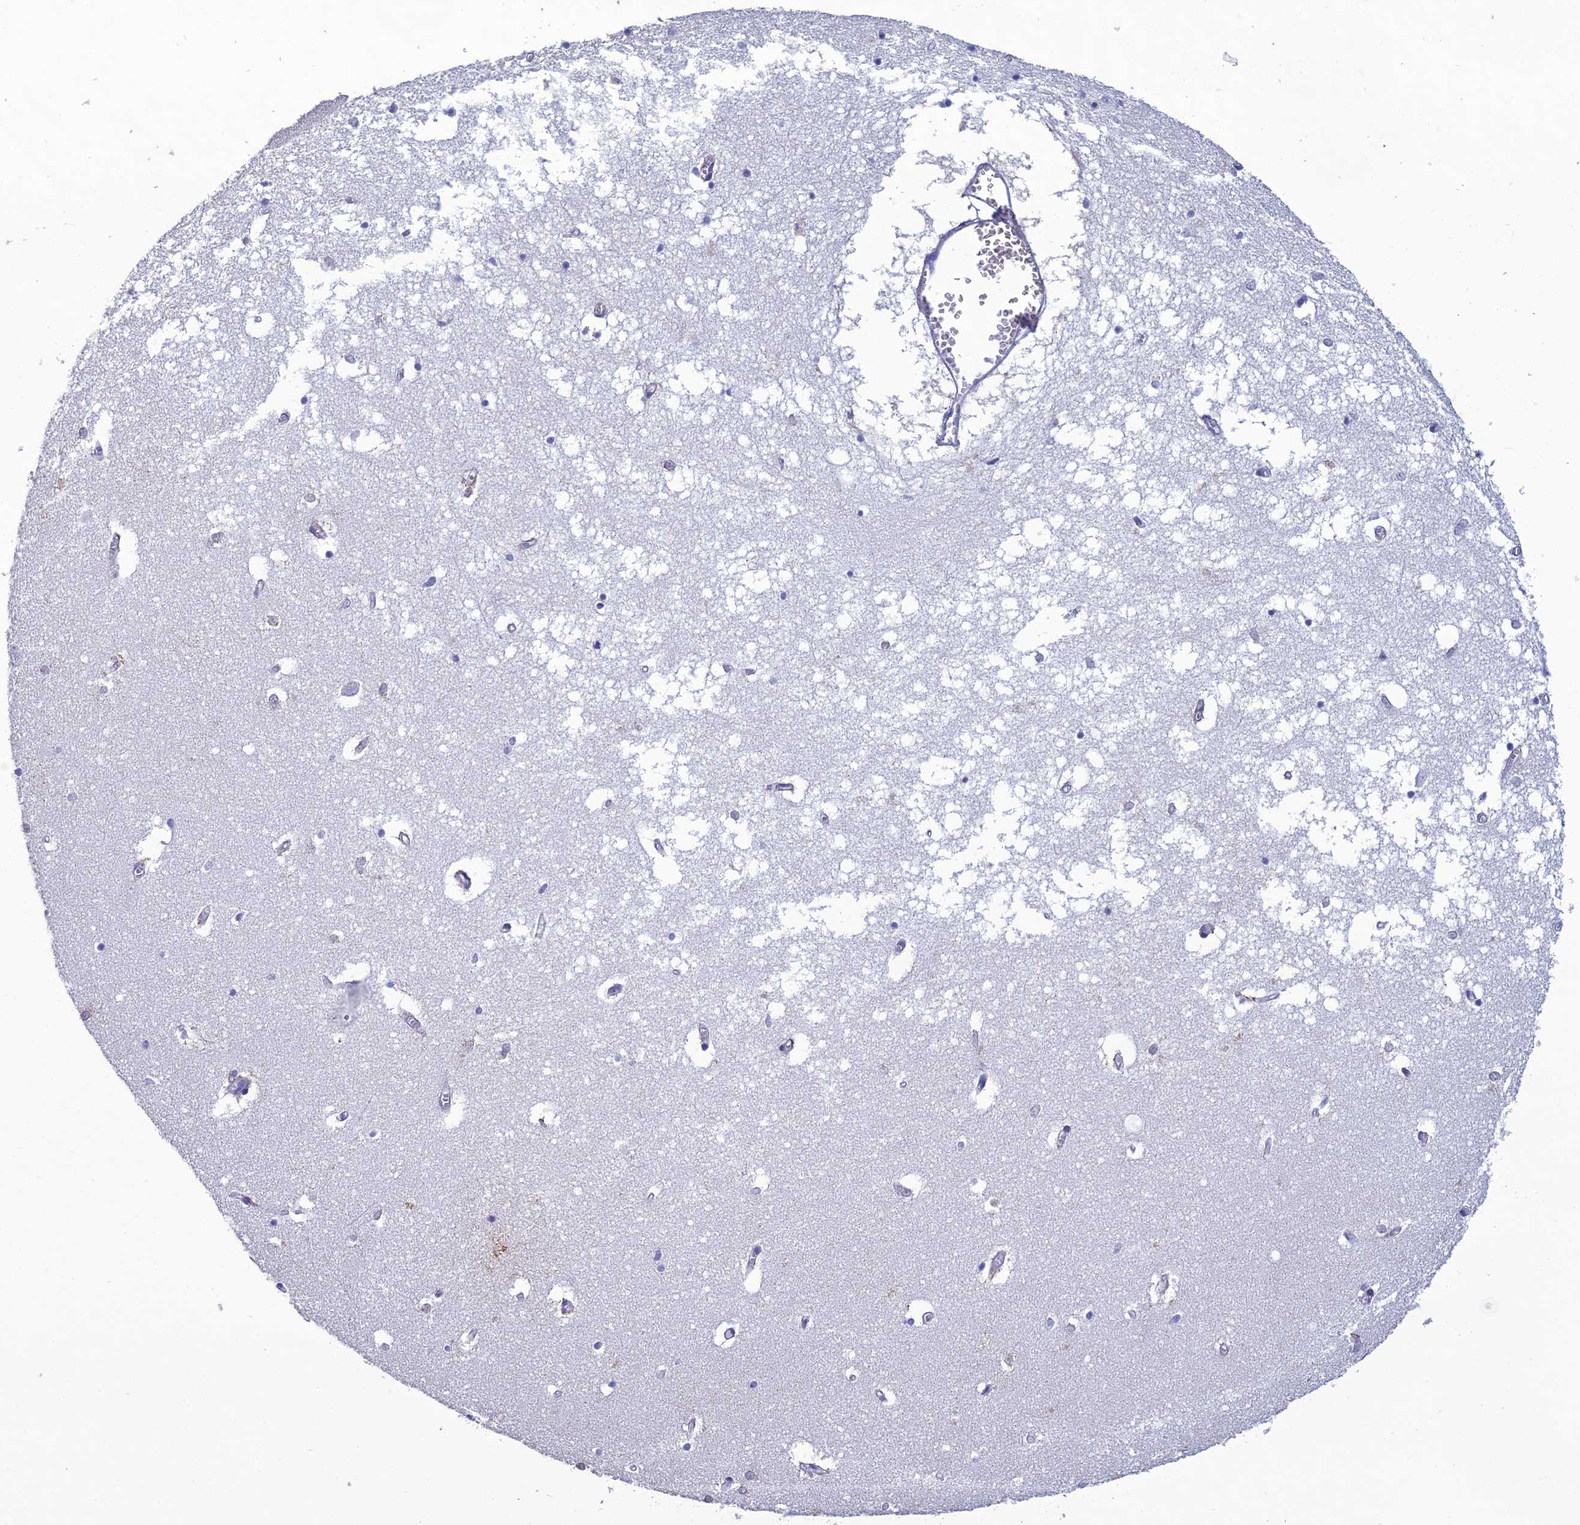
{"staining": {"intensity": "negative", "quantity": "none", "location": "none"}, "tissue": "hippocampus", "cell_type": "Glial cells", "image_type": "normal", "snomed": [{"axis": "morphology", "description": "Normal tissue, NOS"}, {"axis": "topography", "description": "Hippocampus"}], "caption": "A high-resolution micrograph shows immunohistochemistry staining of benign hippocampus, which displays no significant expression in glial cells.", "gene": "OR56B1", "patient": {"sex": "male", "age": 70}}